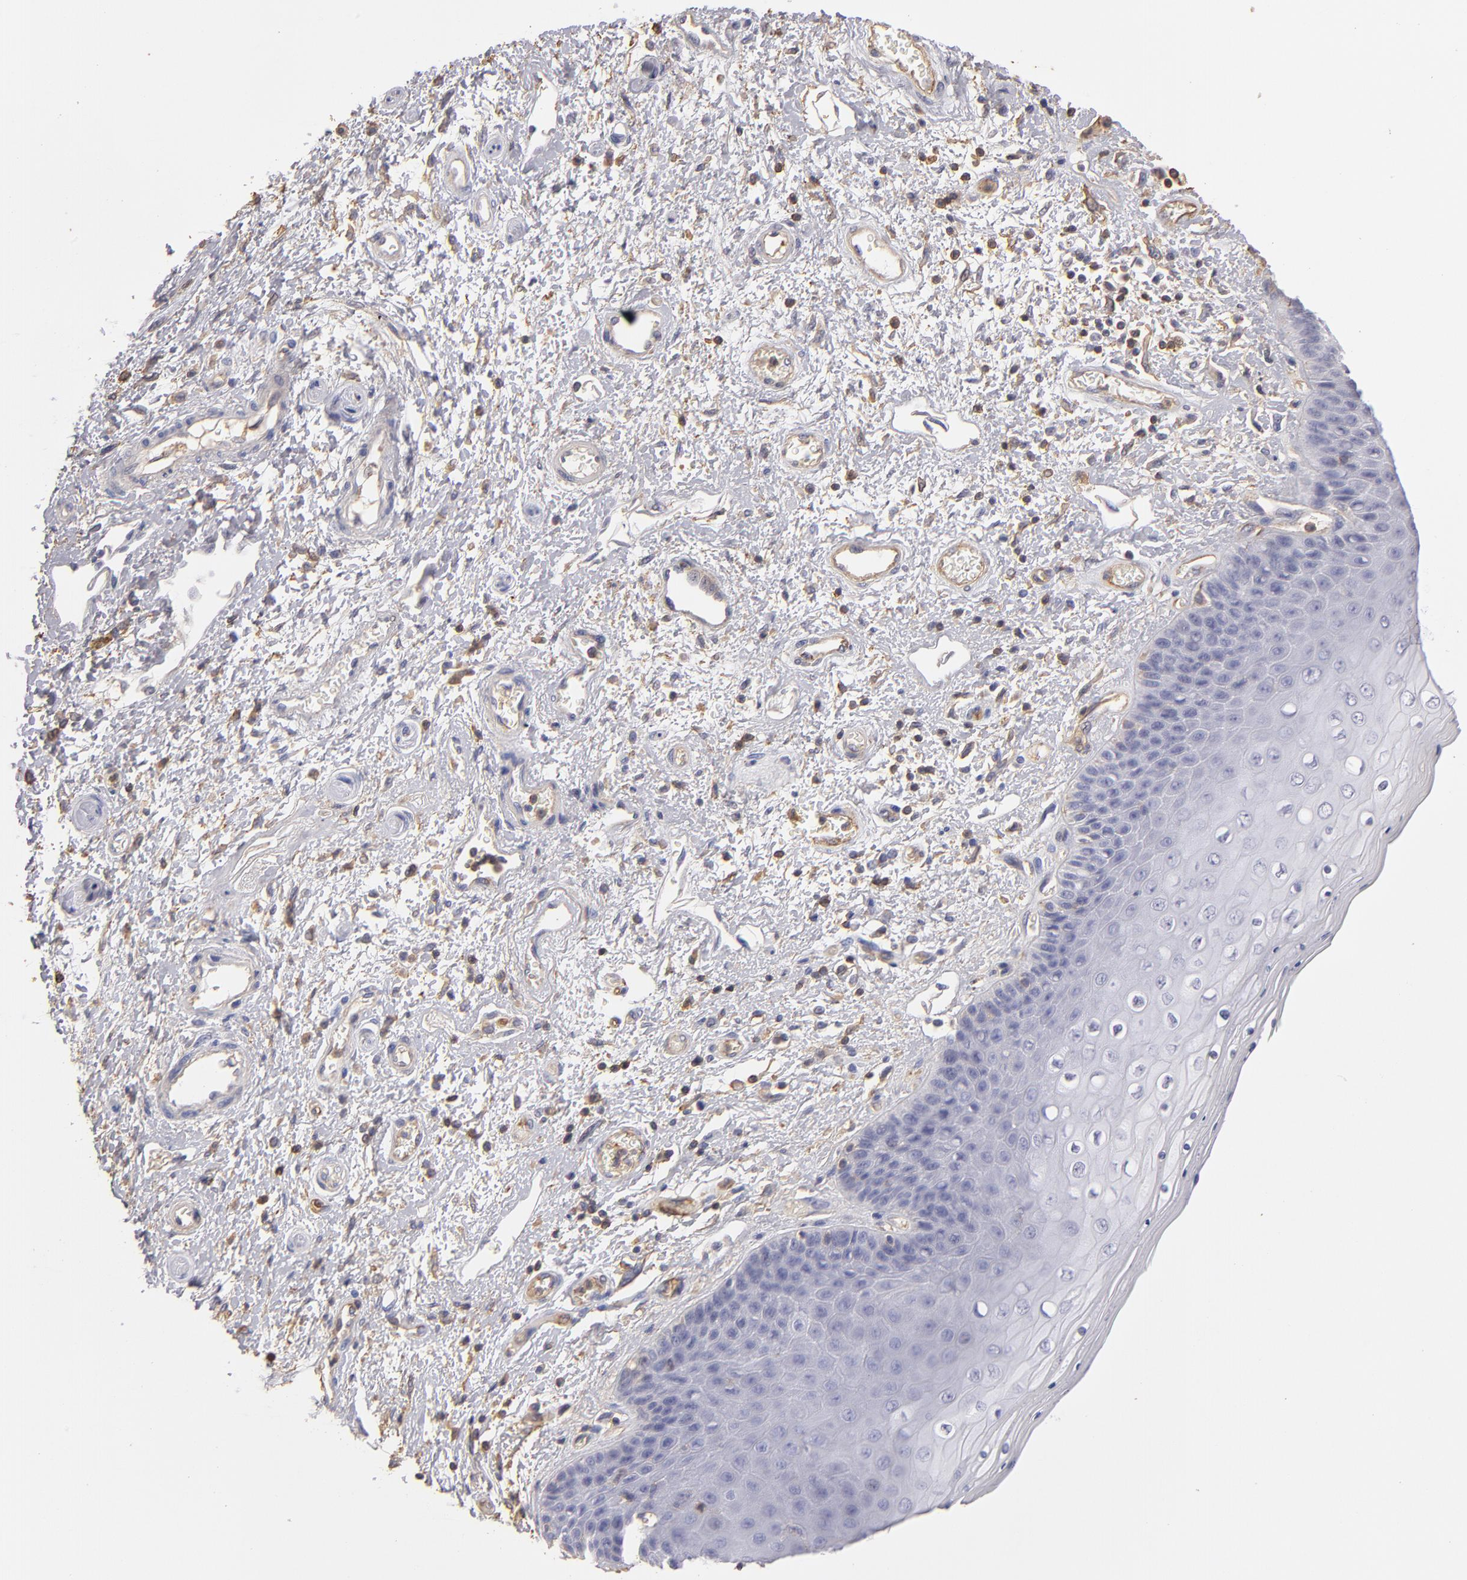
{"staining": {"intensity": "negative", "quantity": "none", "location": "none"}, "tissue": "skin", "cell_type": "Epidermal cells", "image_type": "normal", "snomed": [{"axis": "morphology", "description": "Normal tissue, NOS"}, {"axis": "topography", "description": "Anal"}], "caption": "DAB immunohistochemical staining of normal human skin exhibits no significant positivity in epidermal cells.", "gene": "ABCB1", "patient": {"sex": "female", "age": 46}}